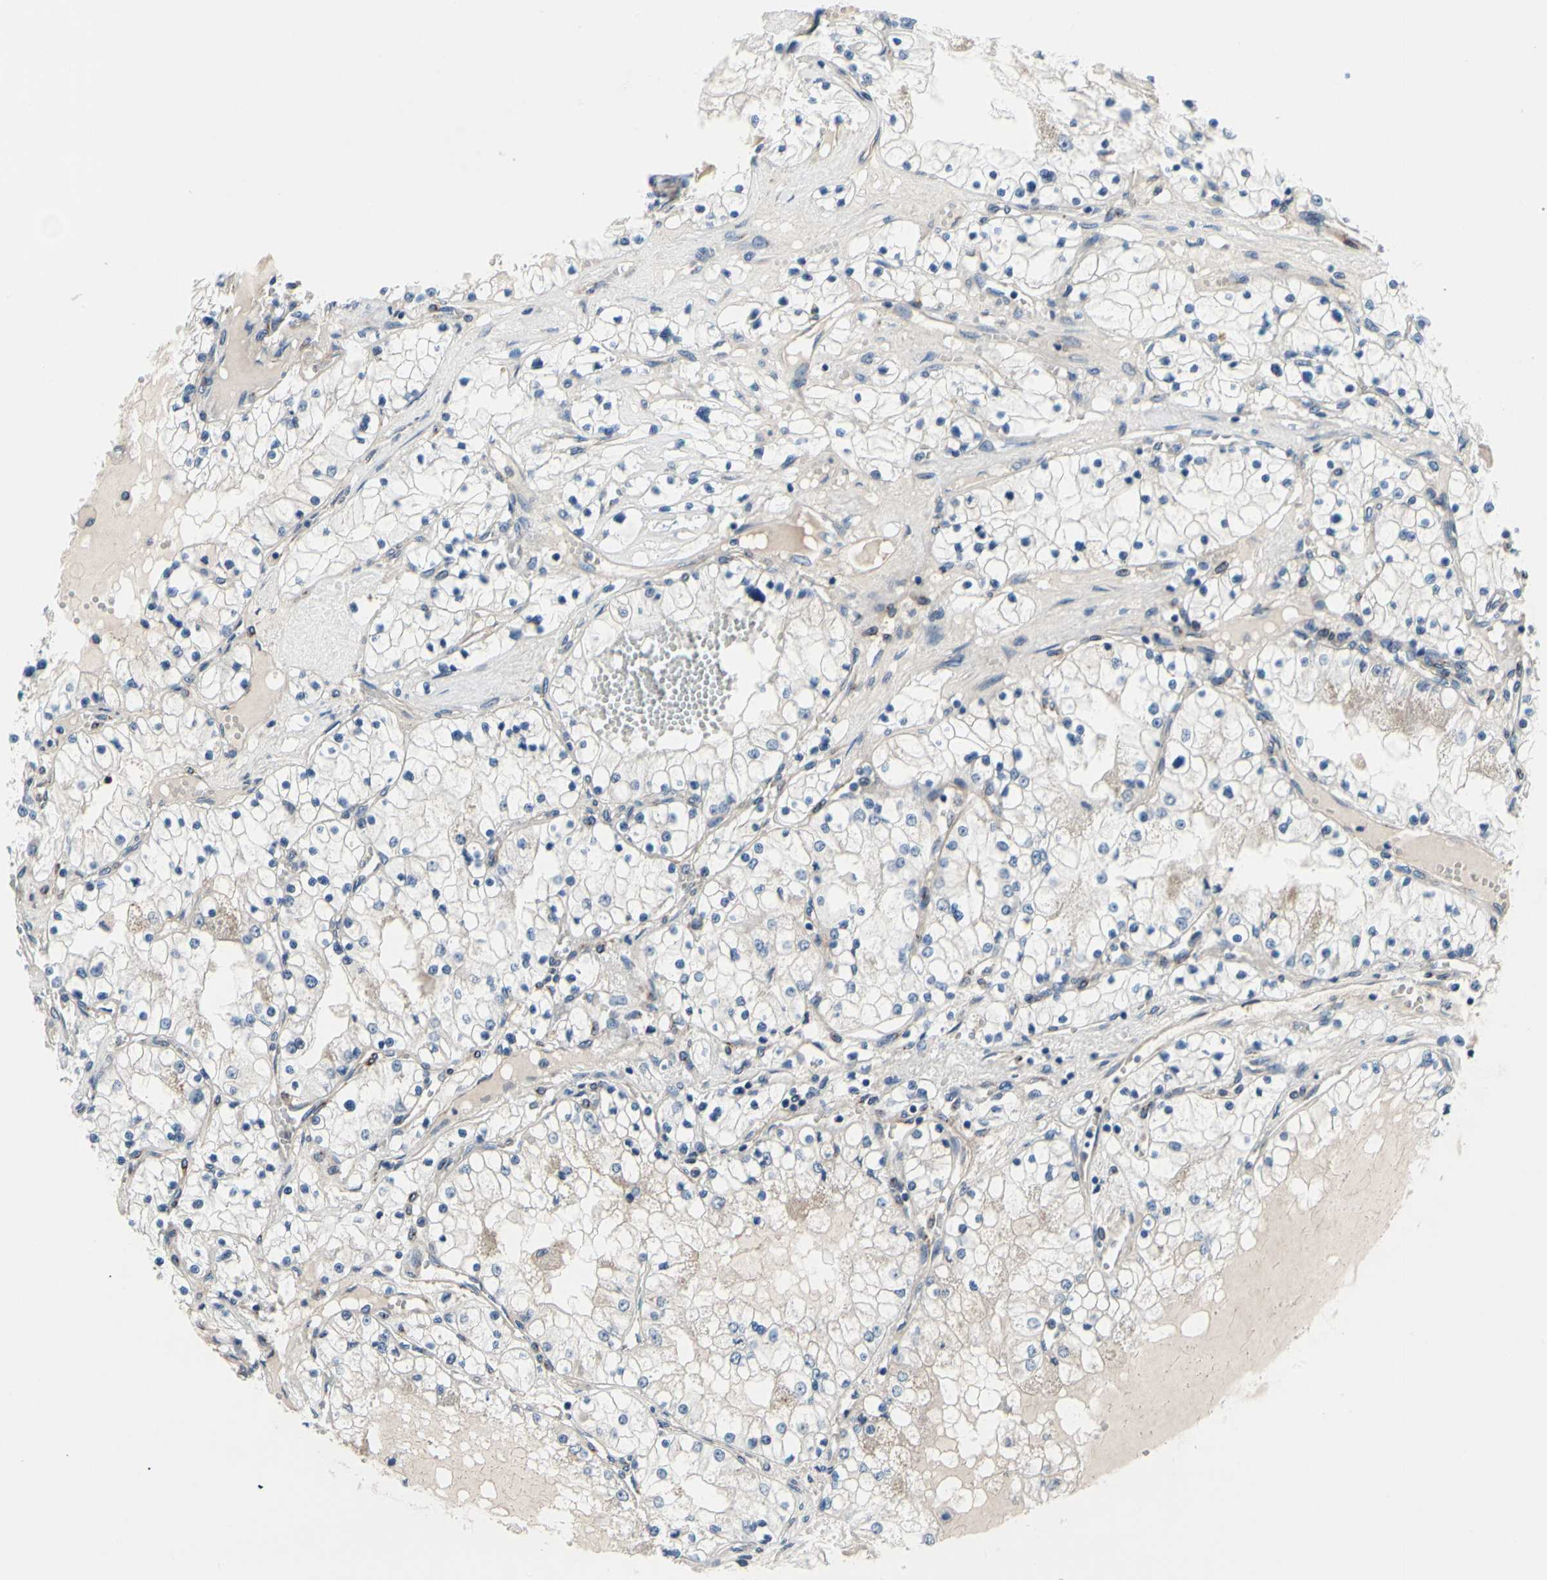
{"staining": {"intensity": "weak", "quantity": "<25%", "location": "cytoplasmic/membranous"}, "tissue": "renal cancer", "cell_type": "Tumor cells", "image_type": "cancer", "snomed": [{"axis": "morphology", "description": "Adenocarcinoma, NOS"}, {"axis": "topography", "description": "Kidney"}], "caption": "High power microscopy micrograph of an immunohistochemistry (IHC) photomicrograph of renal cancer (adenocarcinoma), revealing no significant expression in tumor cells.", "gene": "PRKAR2B", "patient": {"sex": "male", "age": 68}}